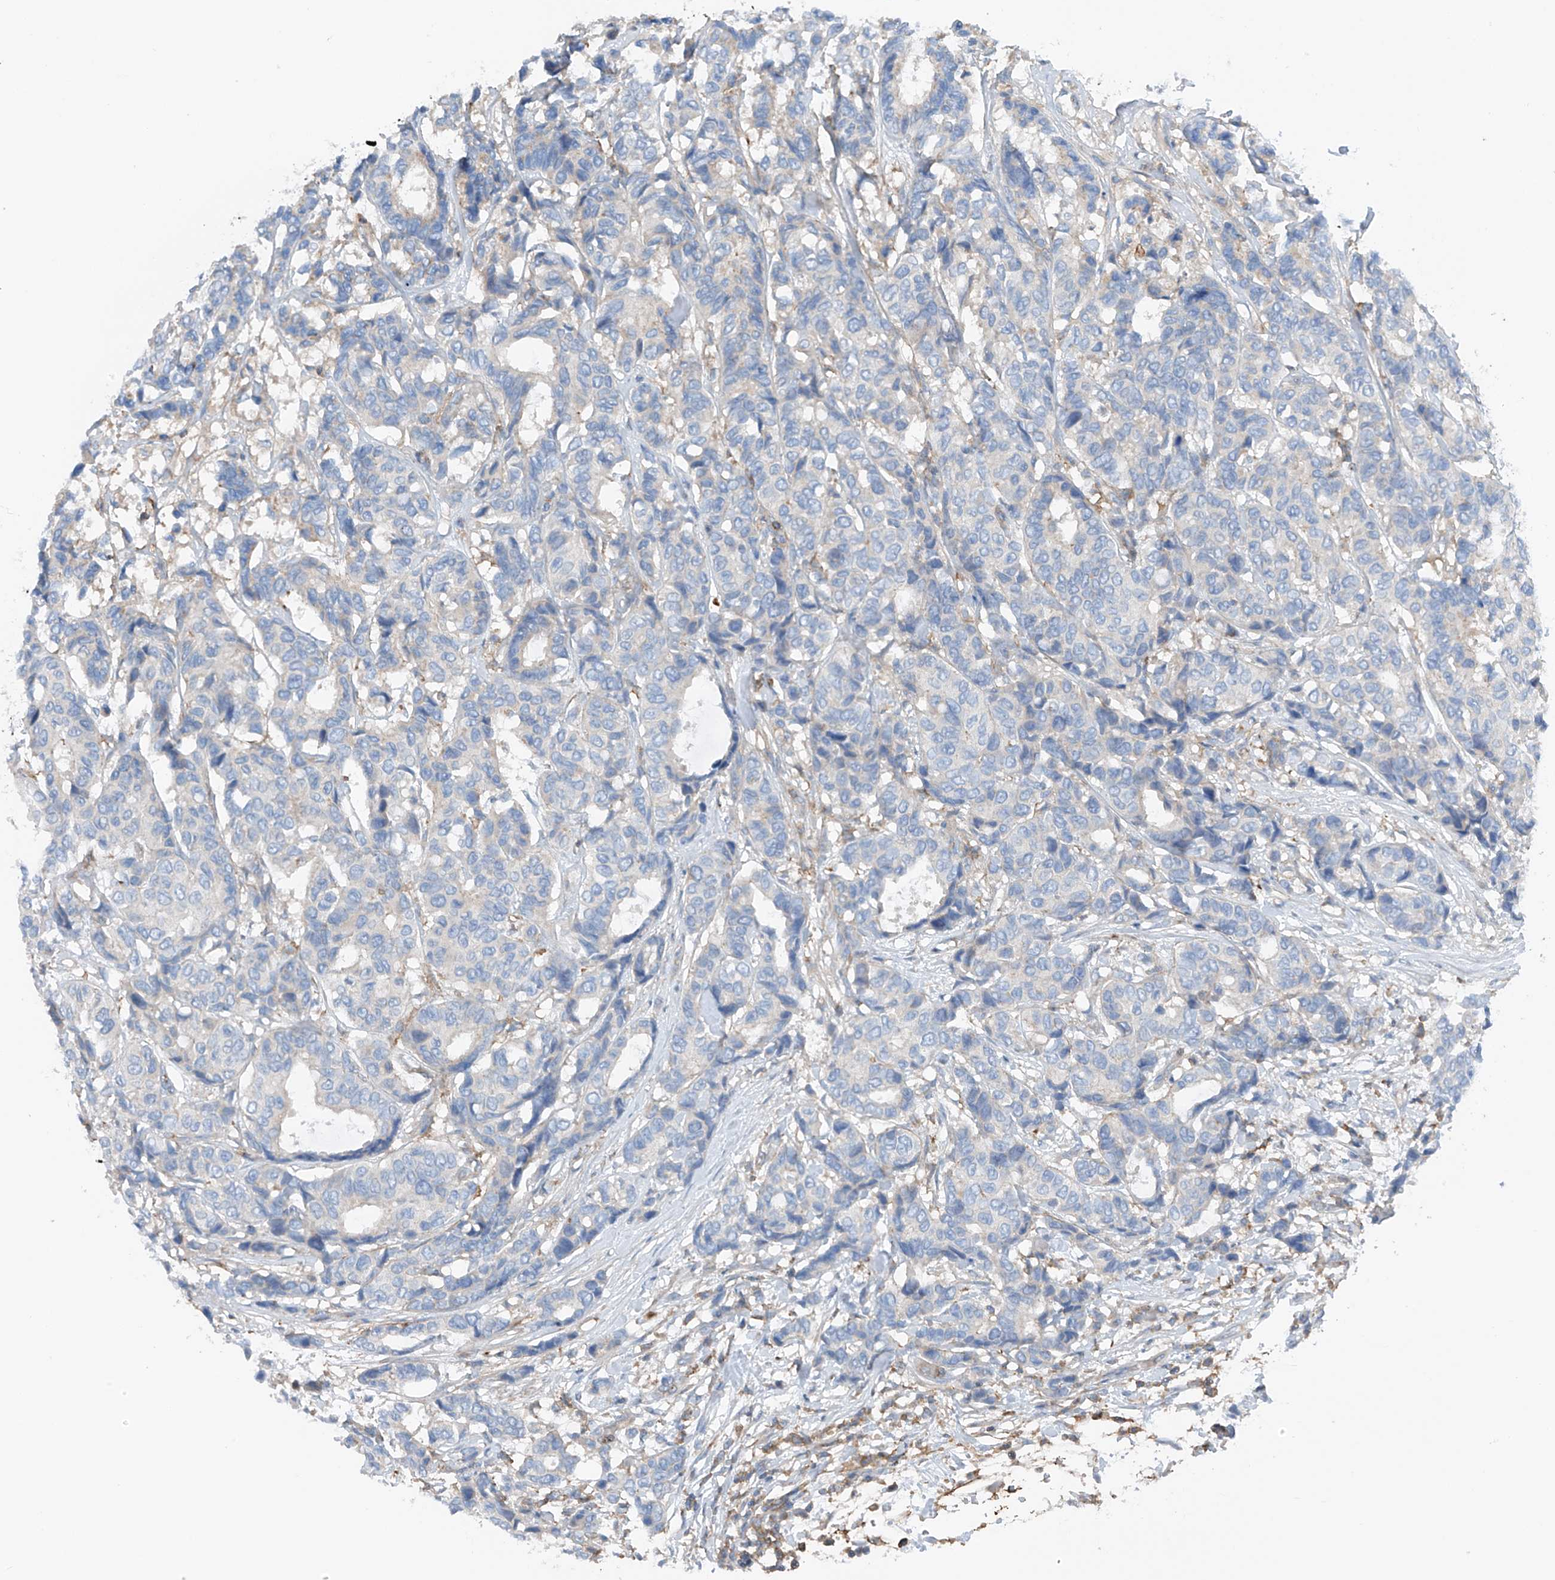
{"staining": {"intensity": "negative", "quantity": "none", "location": "none"}, "tissue": "breast cancer", "cell_type": "Tumor cells", "image_type": "cancer", "snomed": [{"axis": "morphology", "description": "Duct carcinoma"}, {"axis": "topography", "description": "Breast"}], "caption": "Intraductal carcinoma (breast) was stained to show a protein in brown. There is no significant expression in tumor cells.", "gene": "NALCN", "patient": {"sex": "female", "age": 87}}